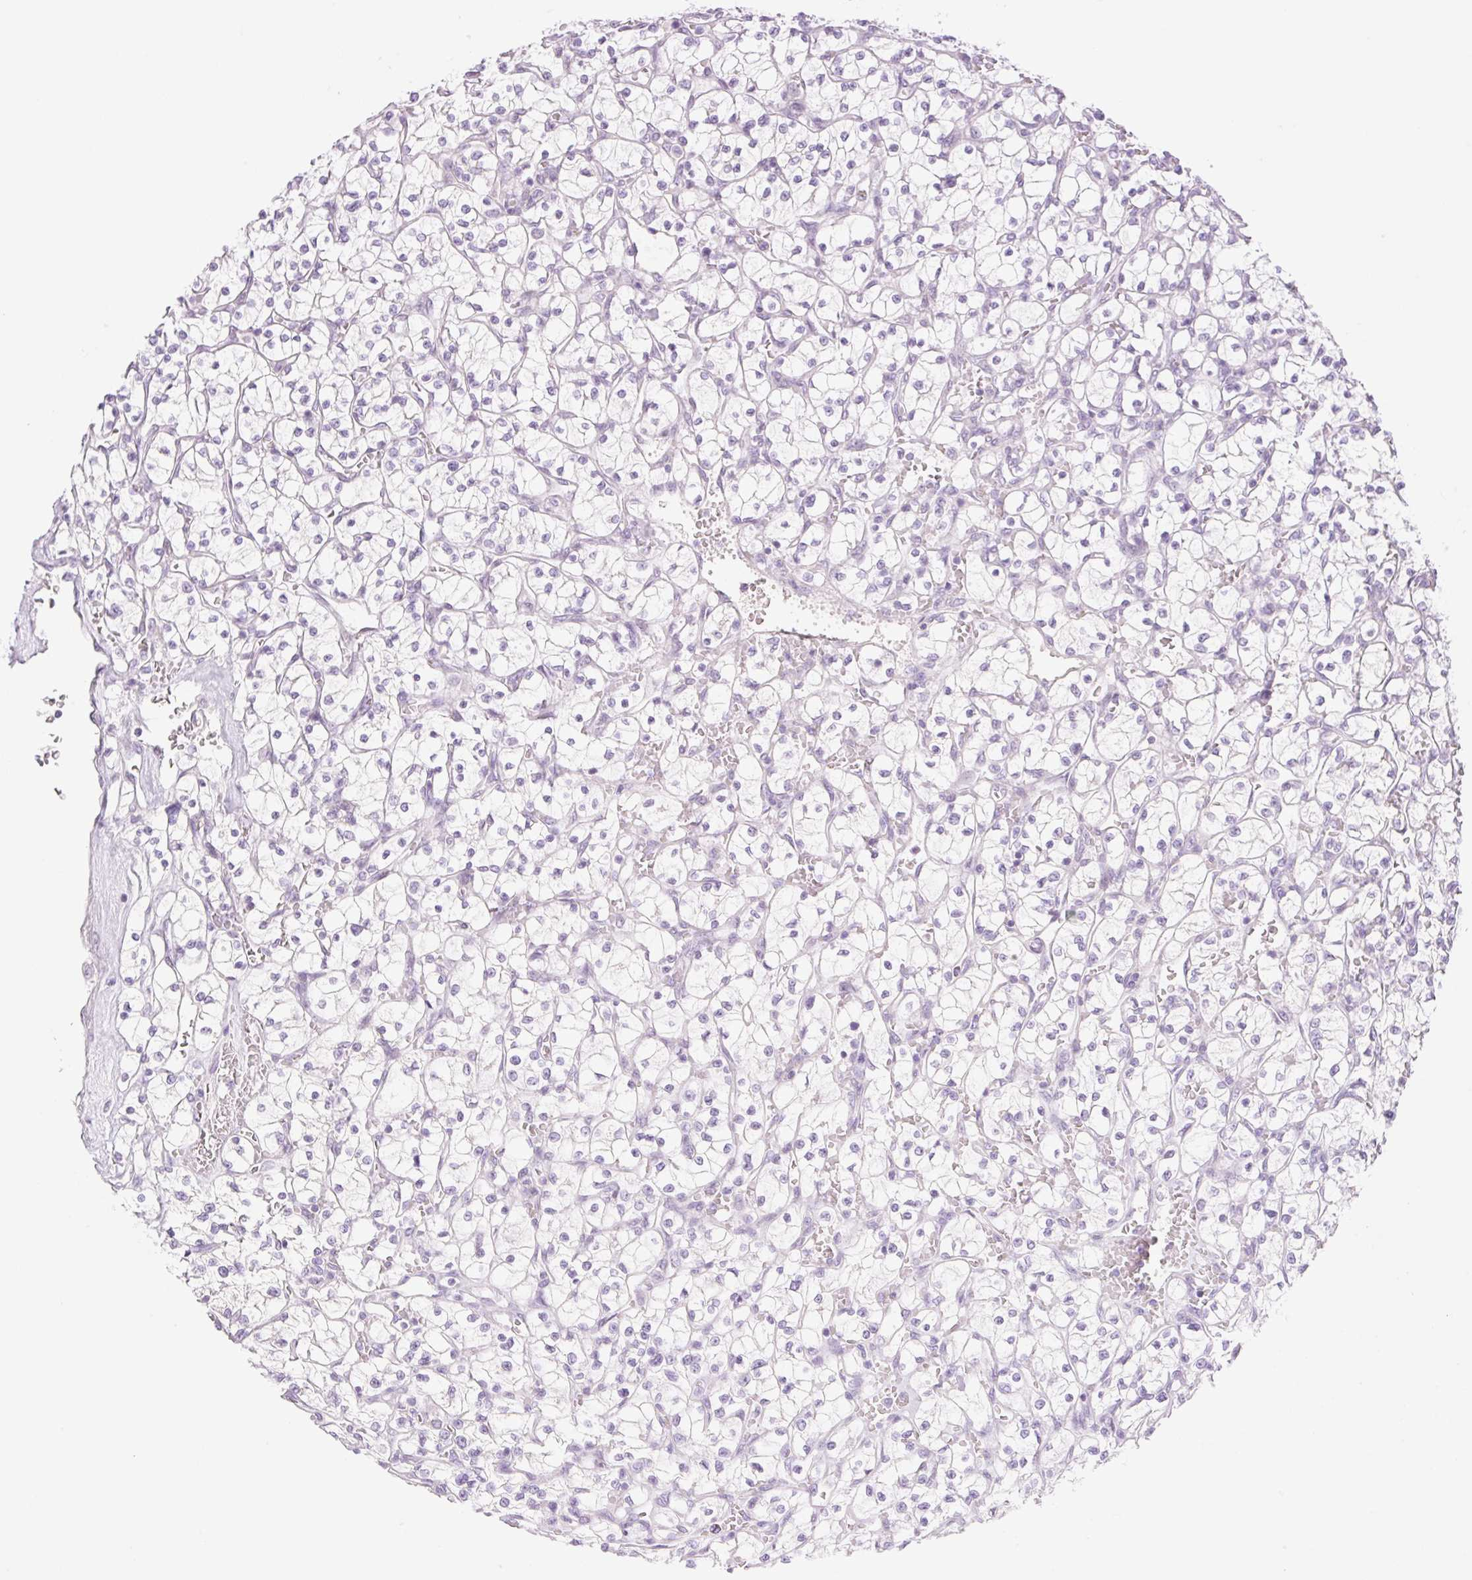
{"staining": {"intensity": "negative", "quantity": "none", "location": "none"}, "tissue": "renal cancer", "cell_type": "Tumor cells", "image_type": "cancer", "snomed": [{"axis": "morphology", "description": "Adenocarcinoma, NOS"}, {"axis": "topography", "description": "Kidney"}], "caption": "This micrograph is of renal cancer (adenocarcinoma) stained with IHC to label a protein in brown with the nuclei are counter-stained blue. There is no positivity in tumor cells. The staining is performed using DAB (3,3'-diaminobenzidine) brown chromogen with nuclei counter-stained in using hematoxylin.", "gene": "TBX15", "patient": {"sex": "female", "age": 64}}